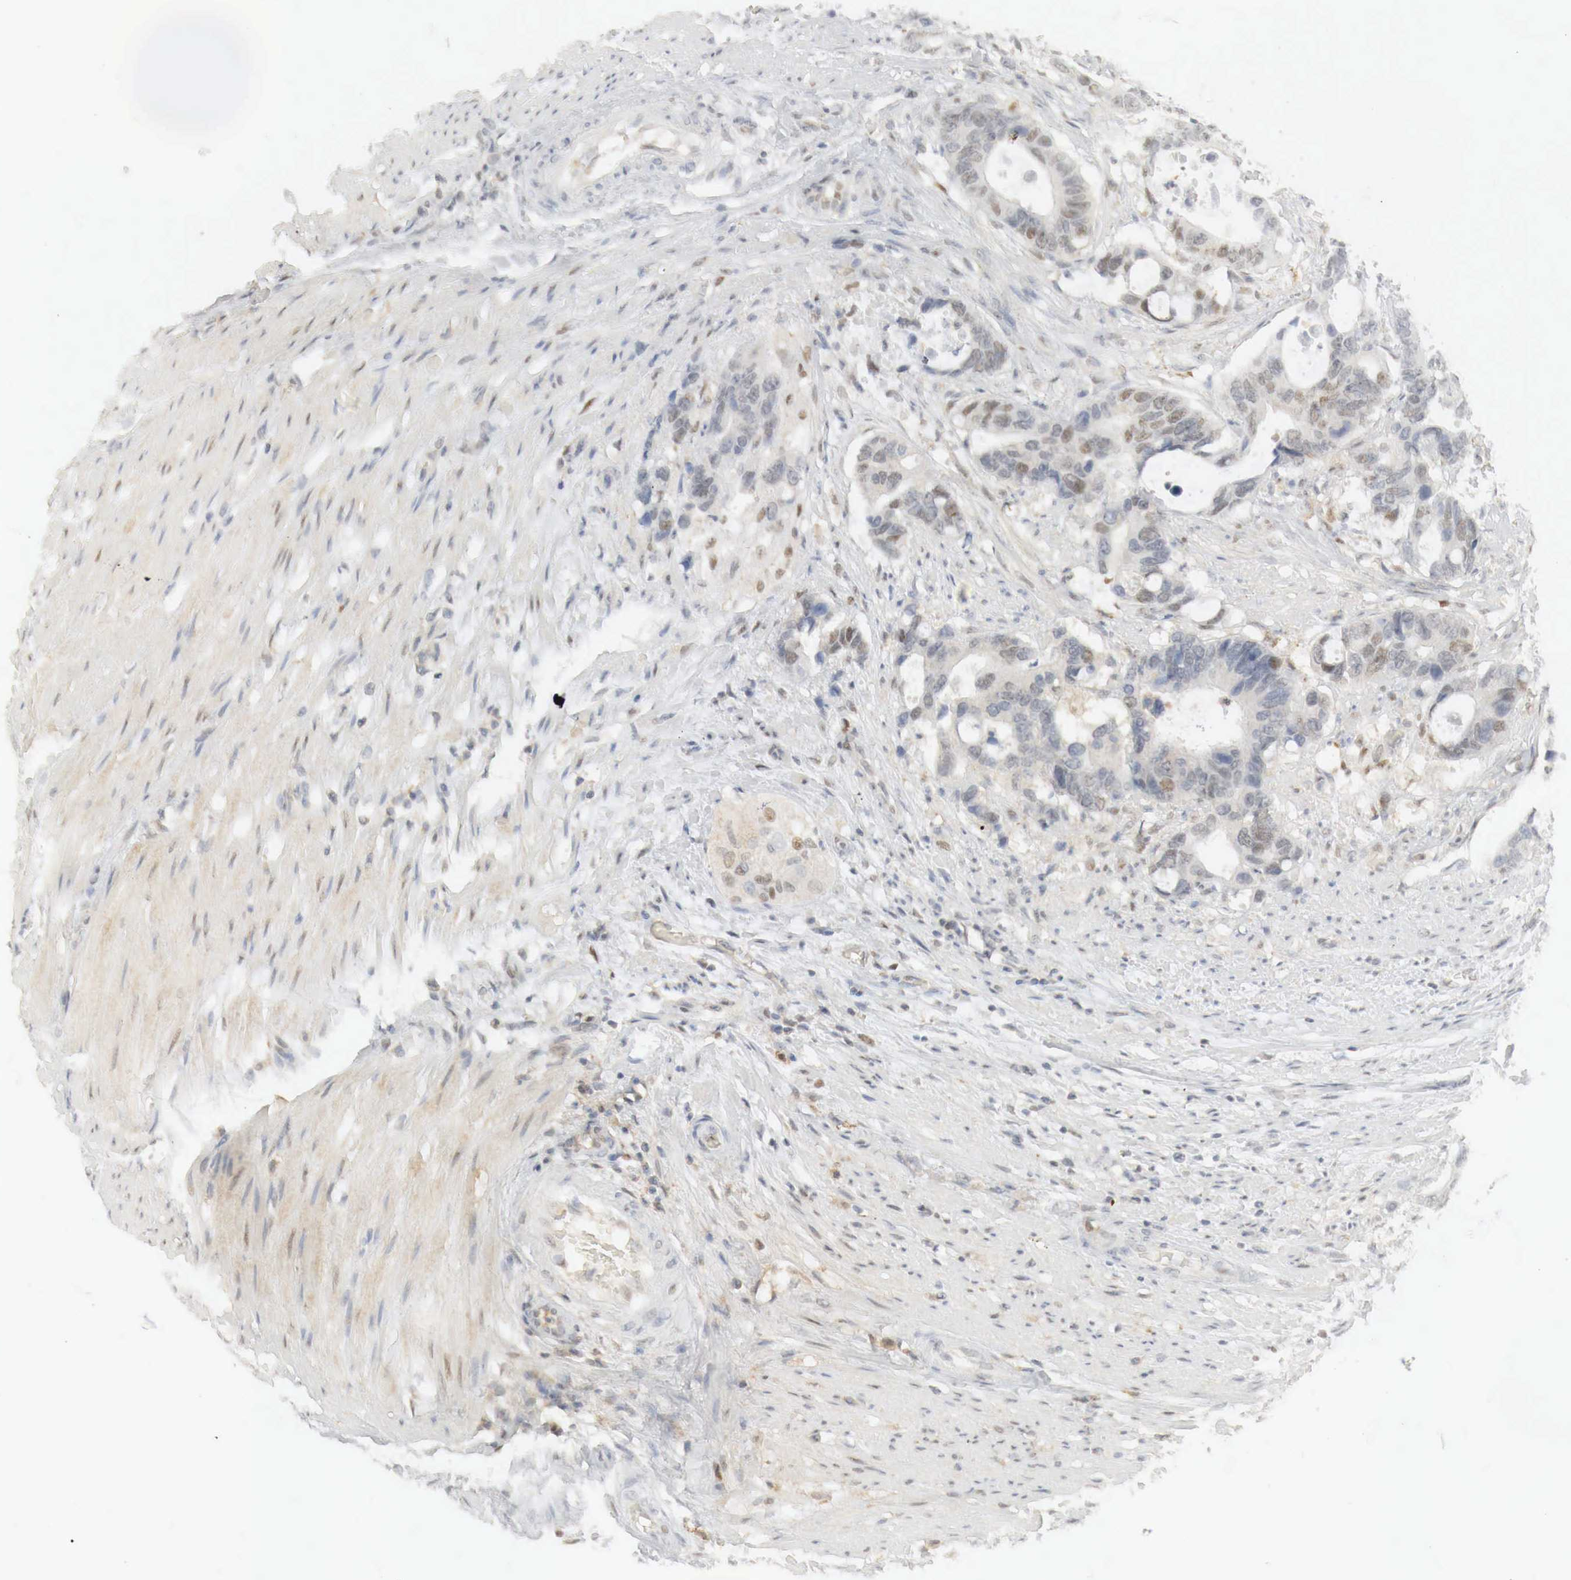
{"staining": {"intensity": "moderate", "quantity": "<25%", "location": "nuclear"}, "tissue": "colorectal cancer", "cell_type": "Tumor cells", "image_type": "cancer", "snomed": [{"axis": "morphology", "description": "Adenocarcinoma, NOS"}, {"axis": "topography", "description": "Colon"}], "caption": "This histopathology image displays immunohistochemistry (IHC) staining of human adenocarcinoma (colorectal), with low moderate nuclear positivity in approximately <25% of tumor cells.", "gene": "MYC", "patient": {"sex": "male", "age": 49}}